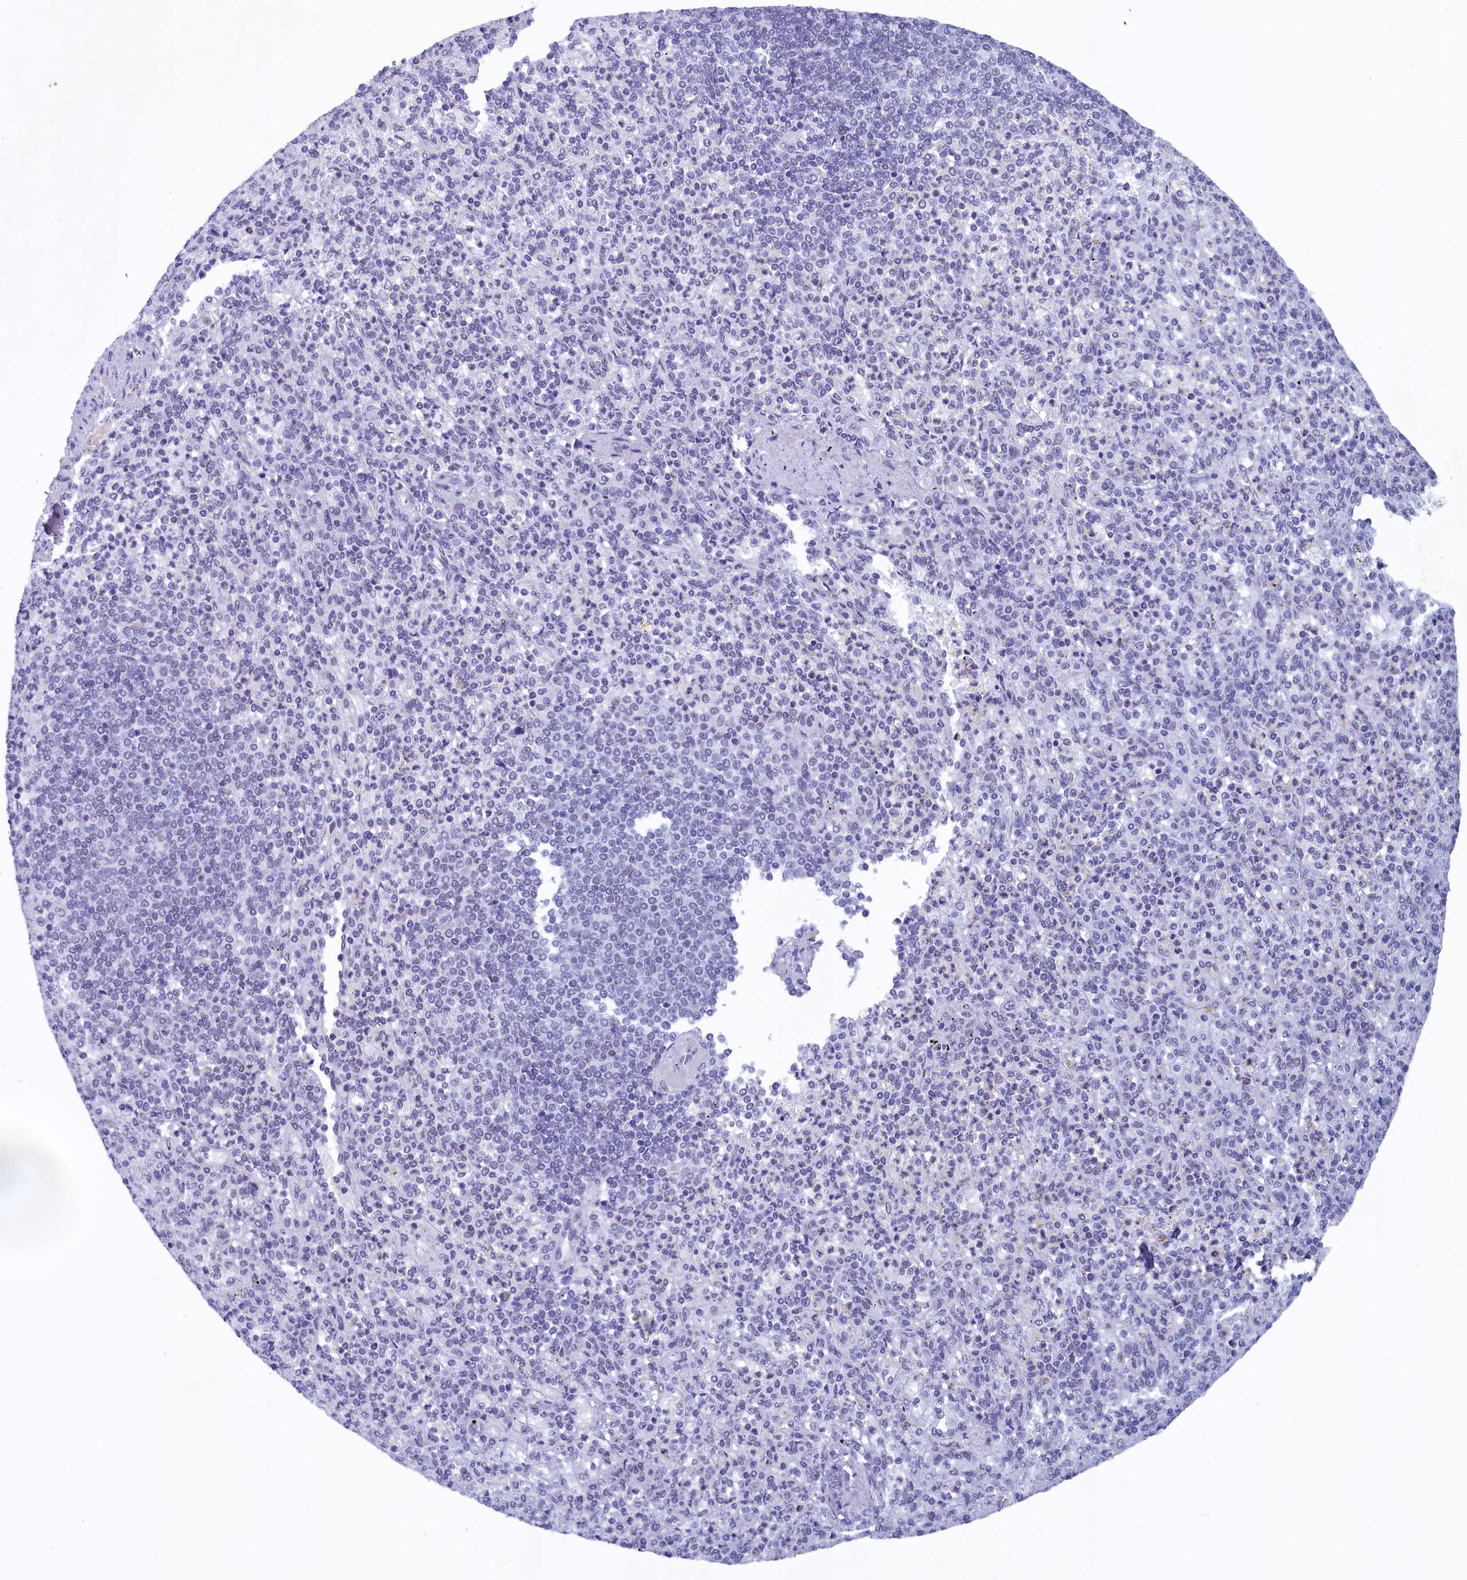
{"staining": {"intensity": "negative", "quantity": "none", "location": "none"}, "tissue": "spleen", "cell_type": "Cells in red pulp", "image_type": "normal", "snomed": [{"axis": "morphology", "description": "Normal tissue, NOS"}, {"axis": "topography", "description": "Spleen"}], "caption": "Immunohistochemistry of unremarkable spleen demonstrates no positivity in cells in red pulp. (Brightfield microscopy of DAB immunohistochemistry at high magnification).", "gene": "SUGP2", "patient": {"sex": "female", "age": 74}}